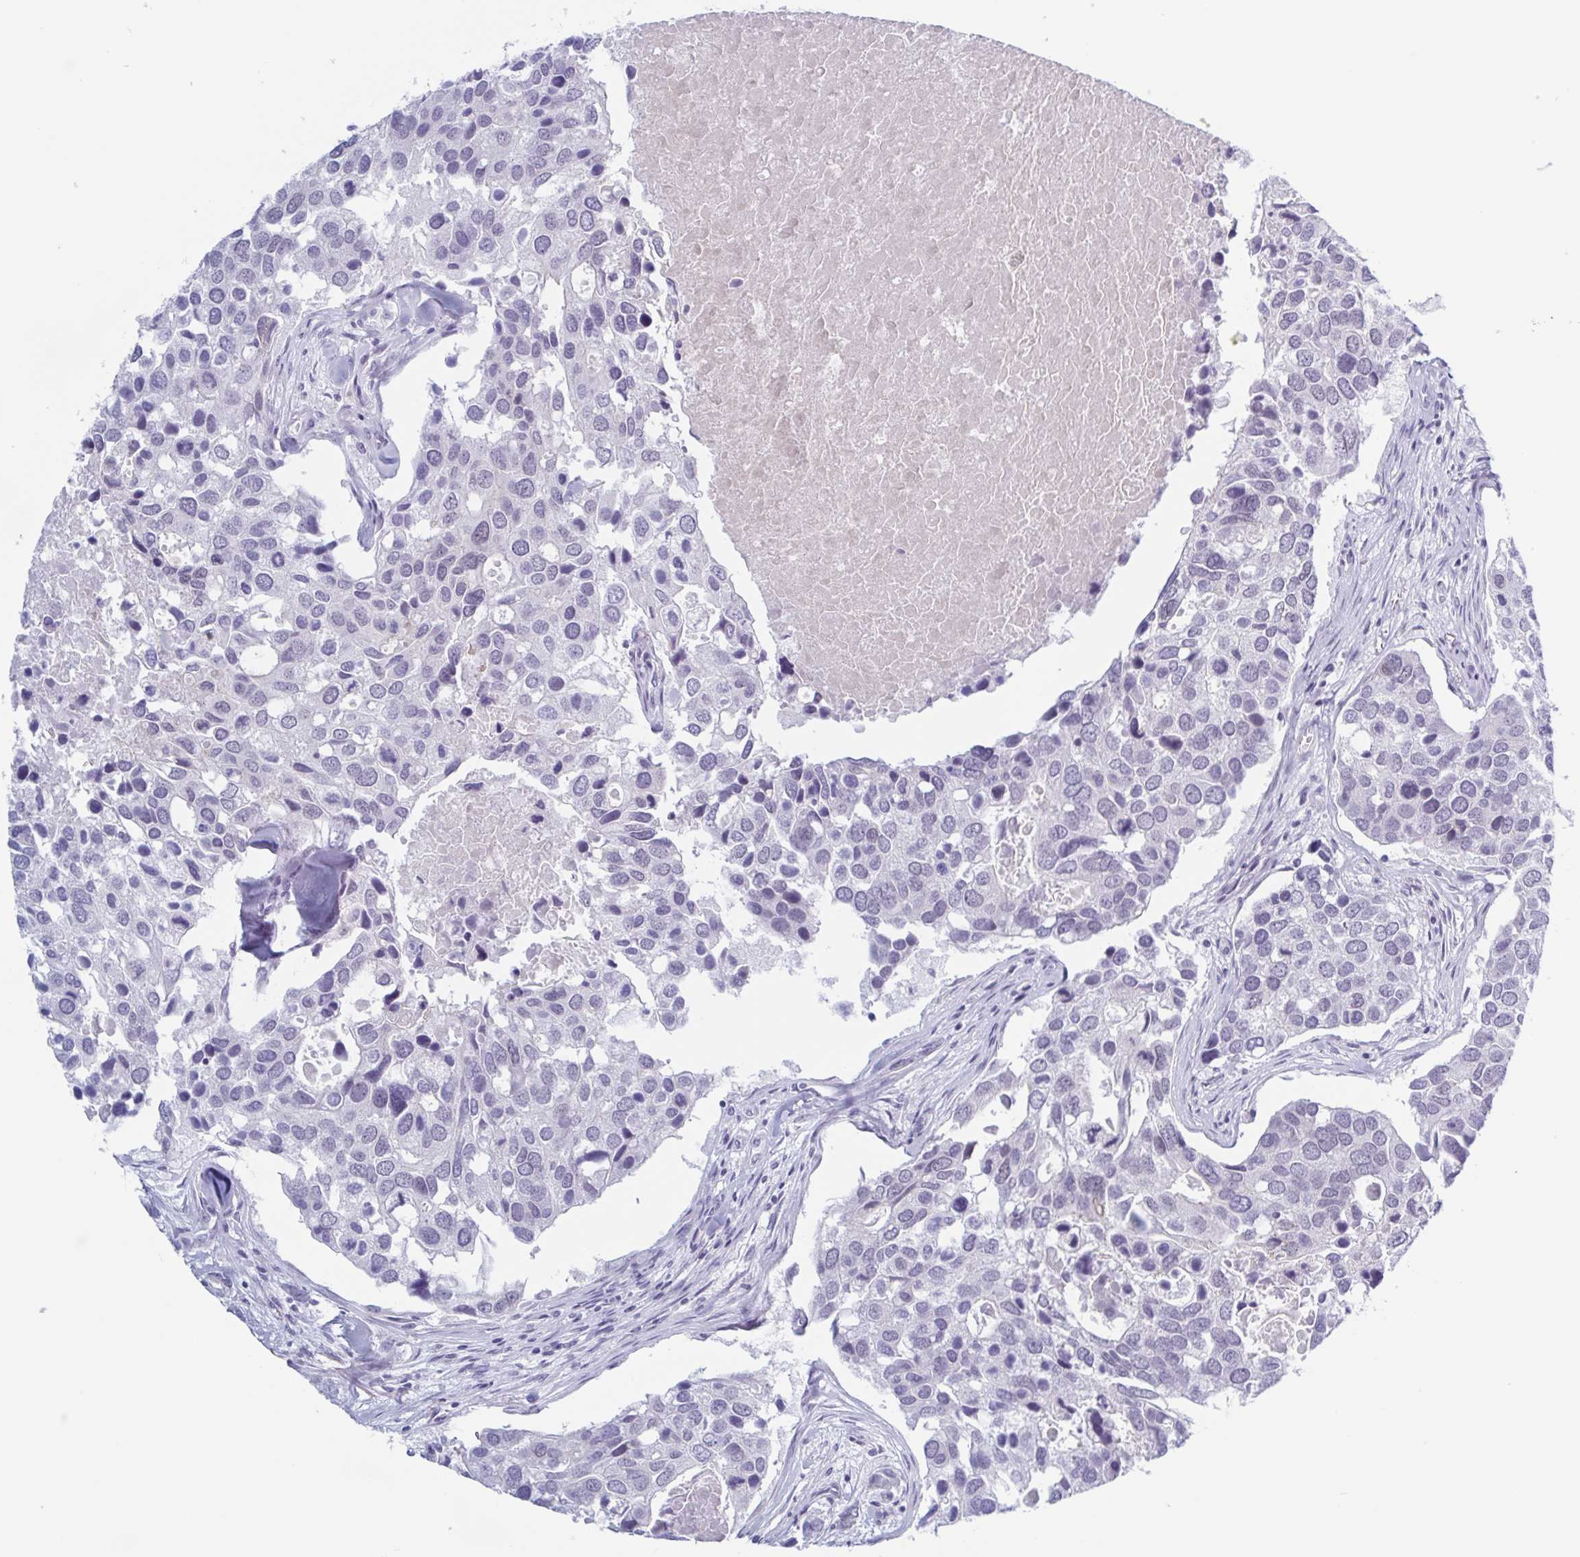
{"staining": {"intensity": "negative", "quantity": "none", "location": "none"}, "tissue": "breast cancer", "cell_type": "Tumor cells", "image_type": "cancer", "snomed": [{"axis": "morphology", "description": "Duct carcinoma"}, {"axis": "topography", "description": "Breast"}], "caption": "A high-resolution histopathology image shows immunohistochemistry staining of breast invasive ductal carcinoma, which exhibits no significant expression in tumor cells.", "gene": "ZFP64", "patient": {"sex": "female", "age": 83}}